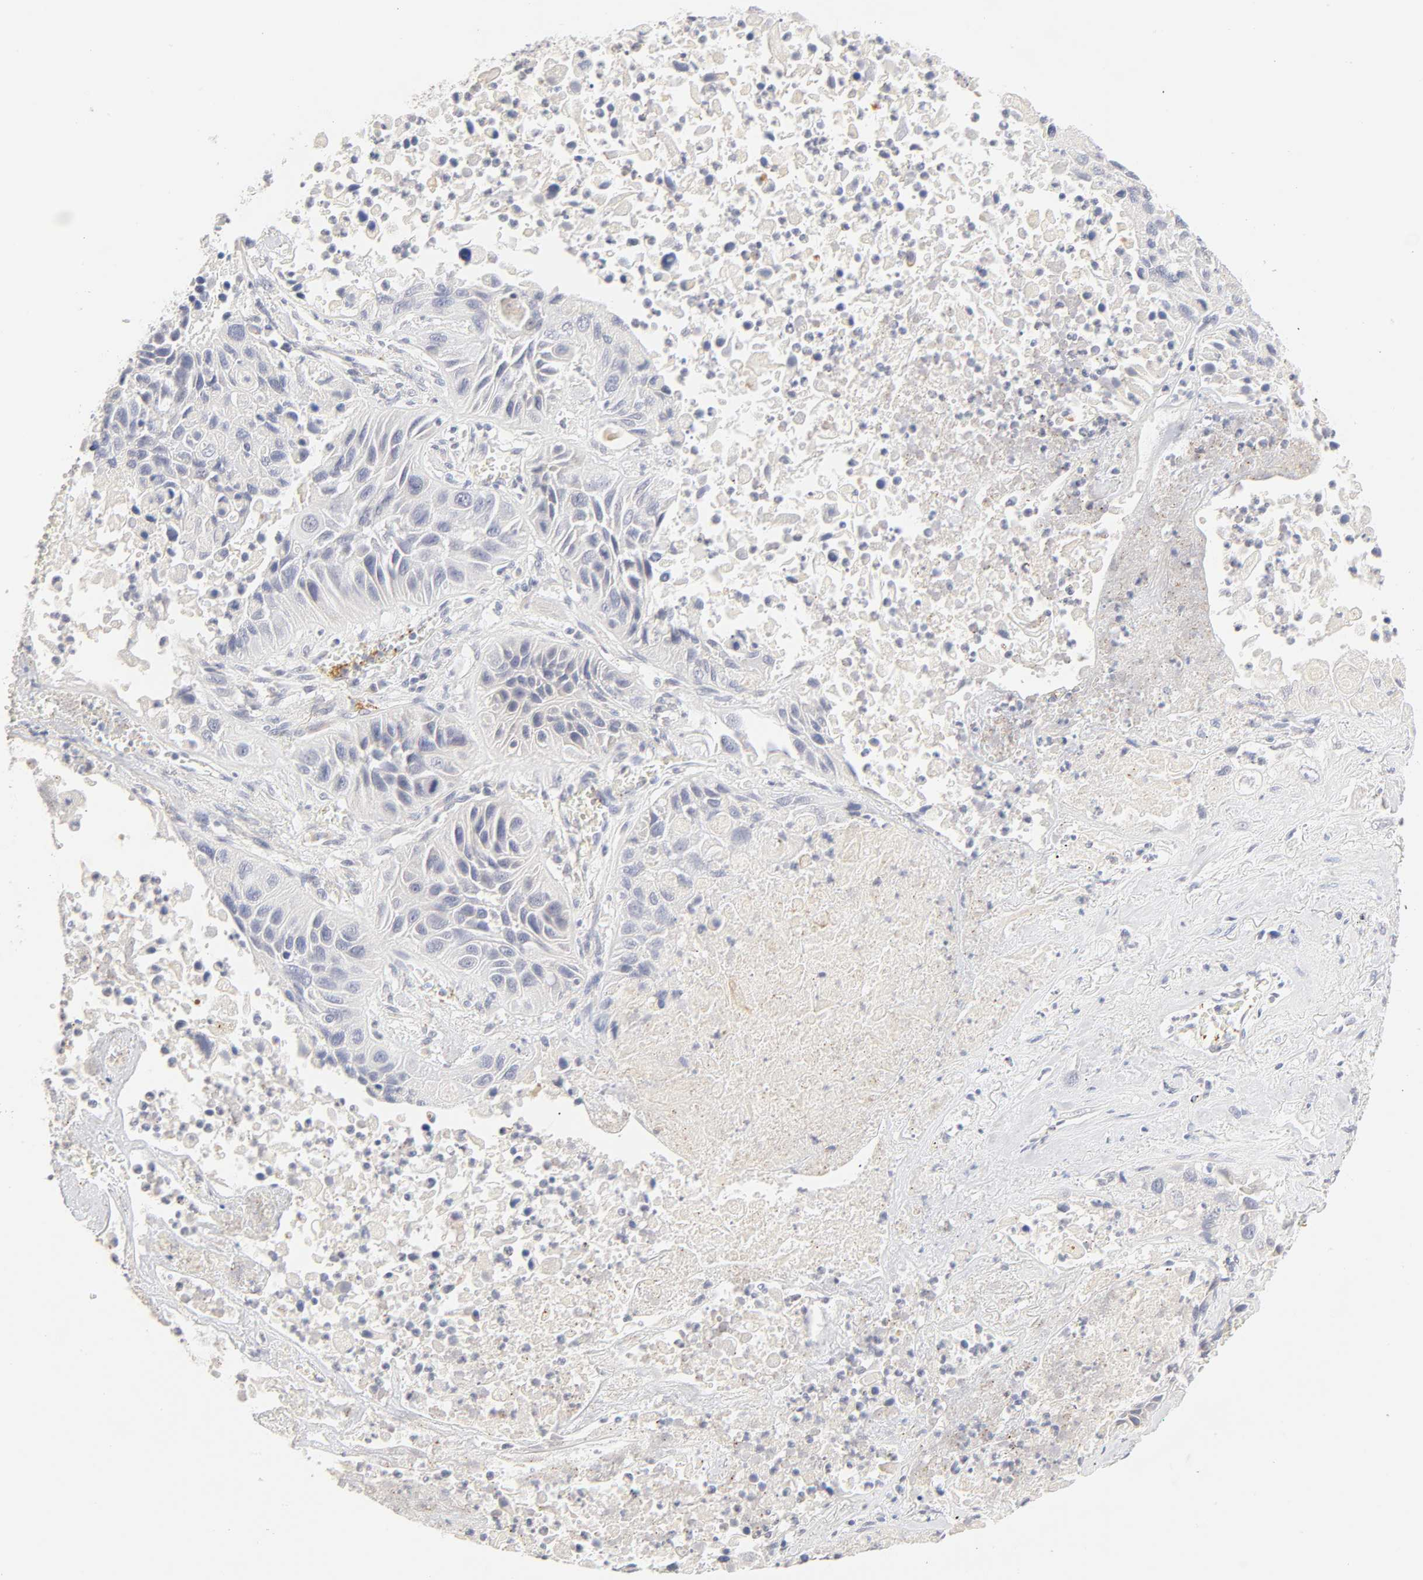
{"staining": {"intensity": "negative", "quantity": "none", "location": "none"}, "tissue": "lung cancer", "cell_type": "Tumor cells", "image_type": "cancer", "snomed": [{"axis": "morphology", "description": "Squamous cell carcinoma, NOS"}, {"axis": "topography", "description": "Lung"}], "caption": "A micrograph of human lung cancer (squamous cell carcinoma) is negative for staining in tumor cells.", "gene": "CYP4B1", "patient": {"sex": "female", "age": 76}}